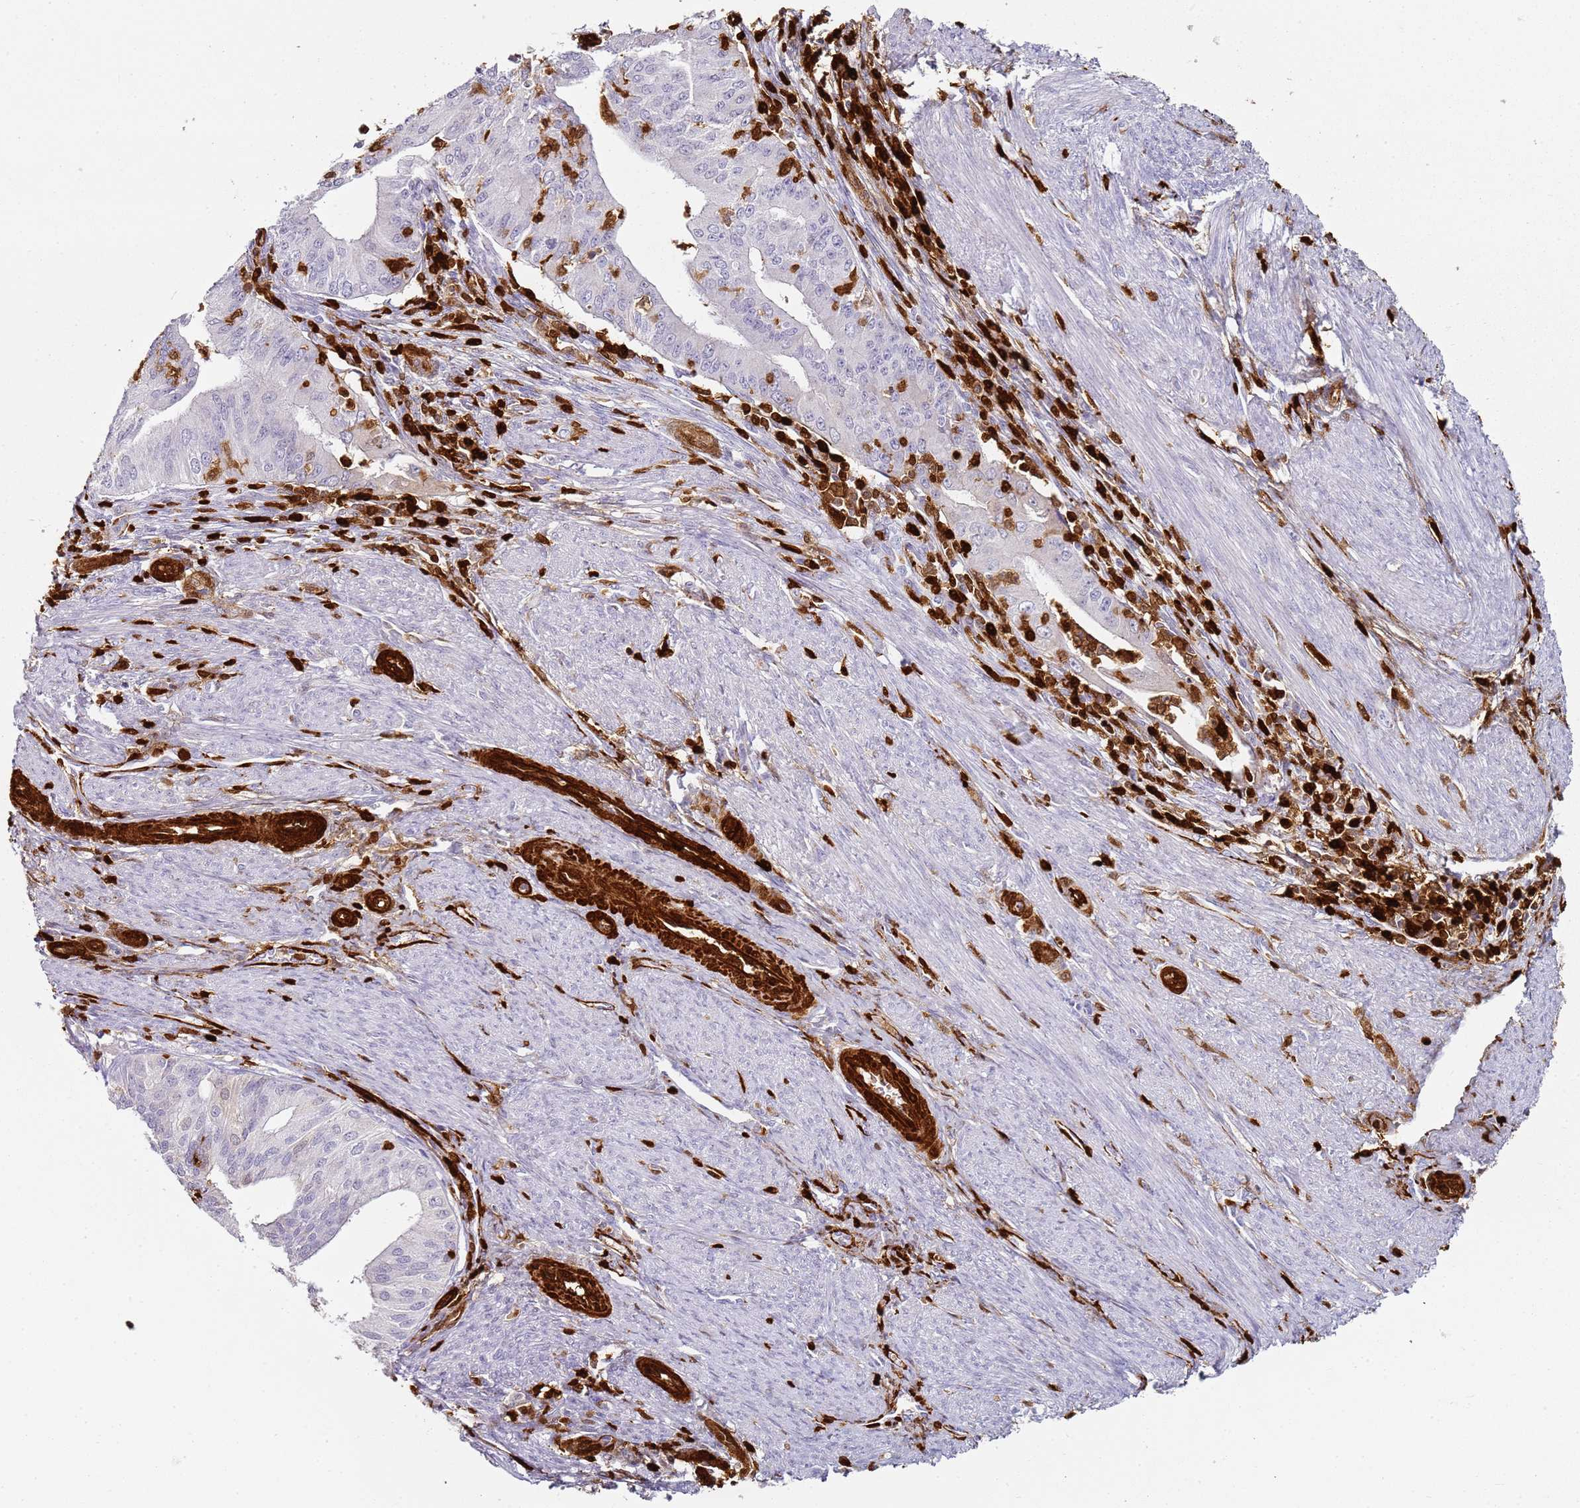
{"staining": {"intensity": "negative", "quantity": "none", "location": "none"}, "tissue": "endometrial cancer", "cell_type": "Tumor cells", "image_type": "cancer", "snomed": [{"axis": "morphology", "description": "Adenocarcinoma, NOS"}, {"axis": "topography", "description": "Endometrium"}], "caption": "Immunohistochemical staining of human adenocarcinoma (endometrial) exhibits no significant positivity in tumor cells.", "gene": "S100A4", "patient": {"sex": "female", "age": 50}}